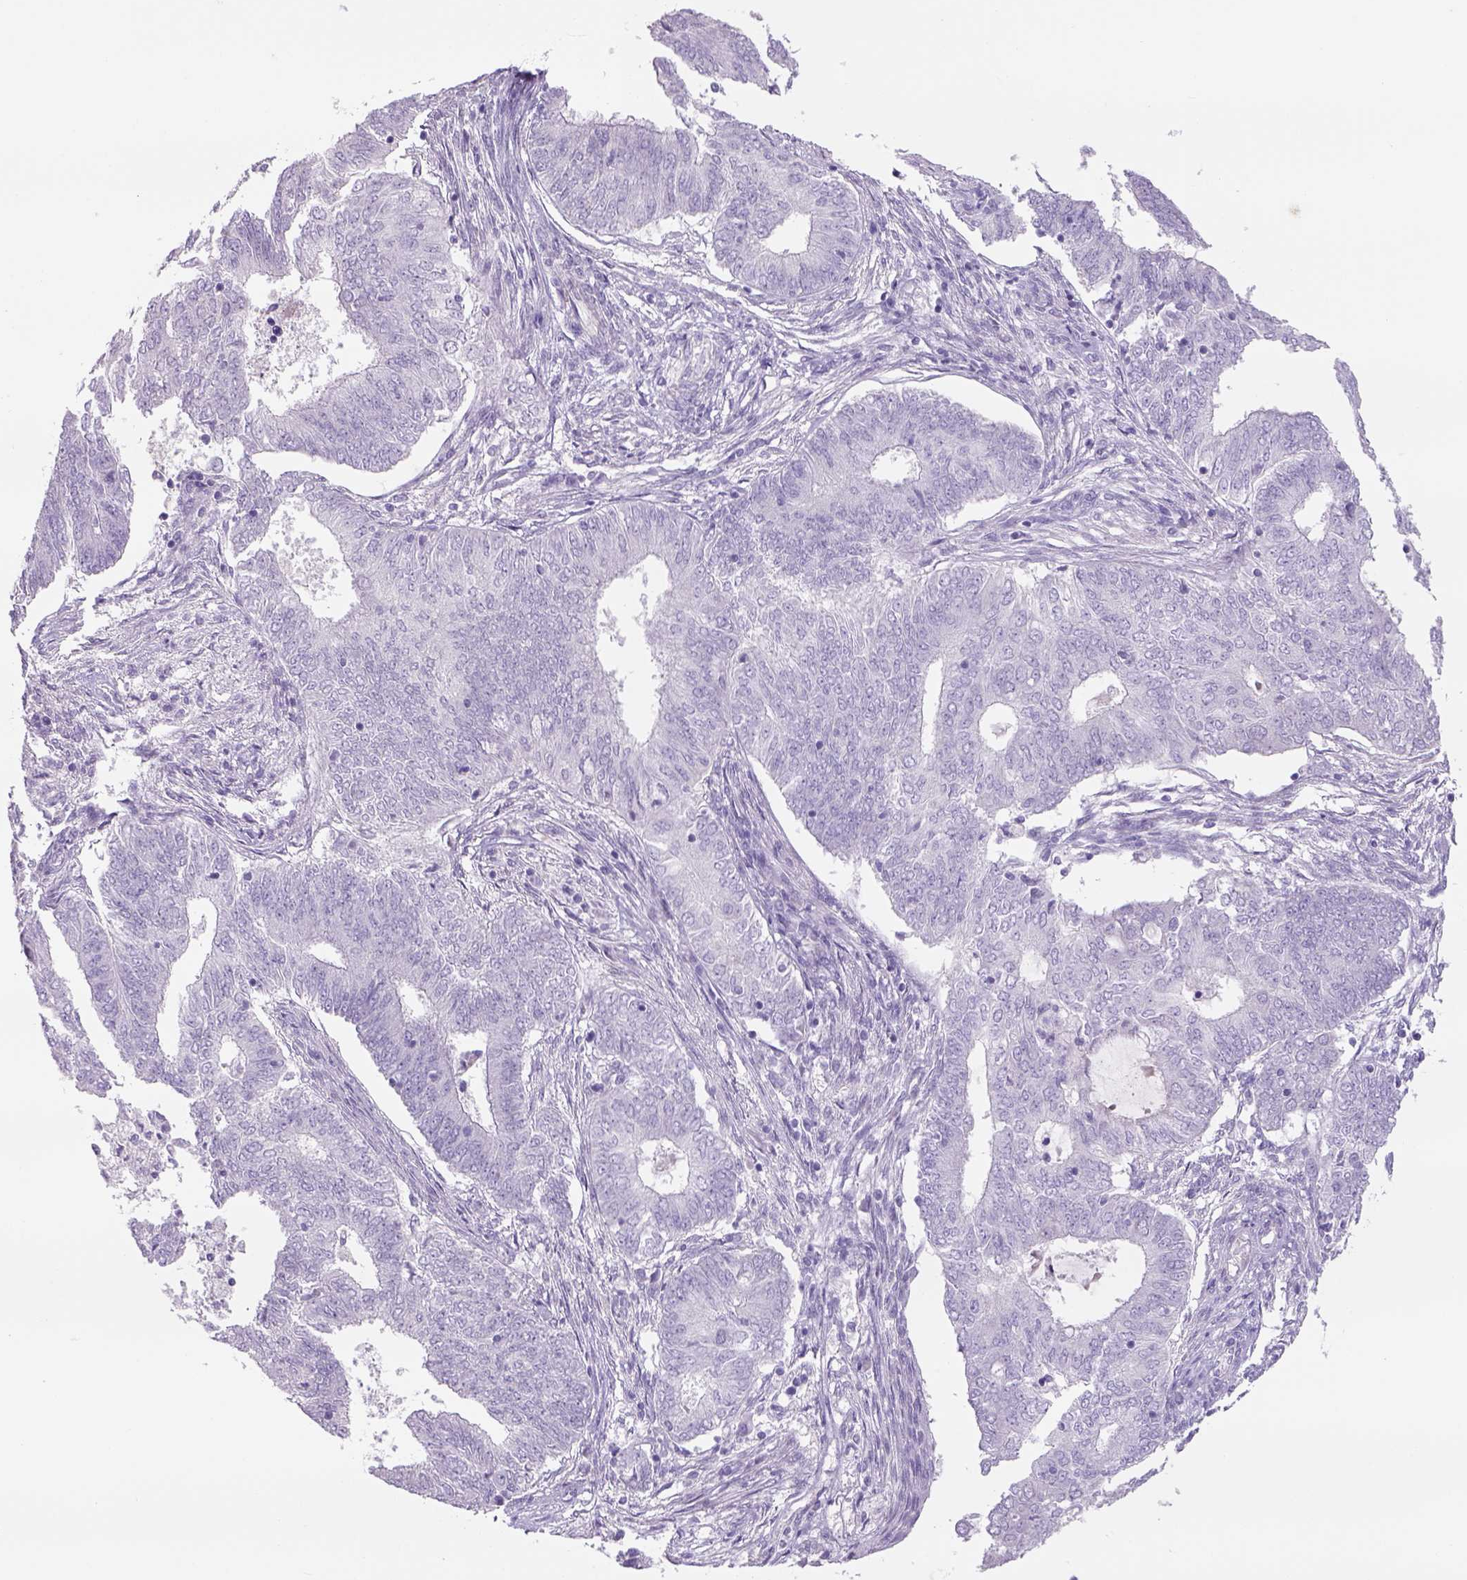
{"staining": {"intensity": "negative", "quantity": "none", "location": "none"}, "tissue": "endometrial cancer", "cell_type": "Tumor cells", "image_type": "cancer", "snomed": [{"axis": "morphology", "description": "Adenocarcinoma, NOS"}, {"axis": "topography", "description": "Endometrium"}], "caption": "A high-resolution micrograph shows immunohistochemistry staining of endometrial adenocarcinoma, which demonstrates no significant positivity in tumor cells. (DAB (3,3'-diaminobenzidine) immunohistochemistry visualized using brightfield microscopy, high magnification).", "gene": "TENM4", "patient": {"sex": "female", "age": 62}}